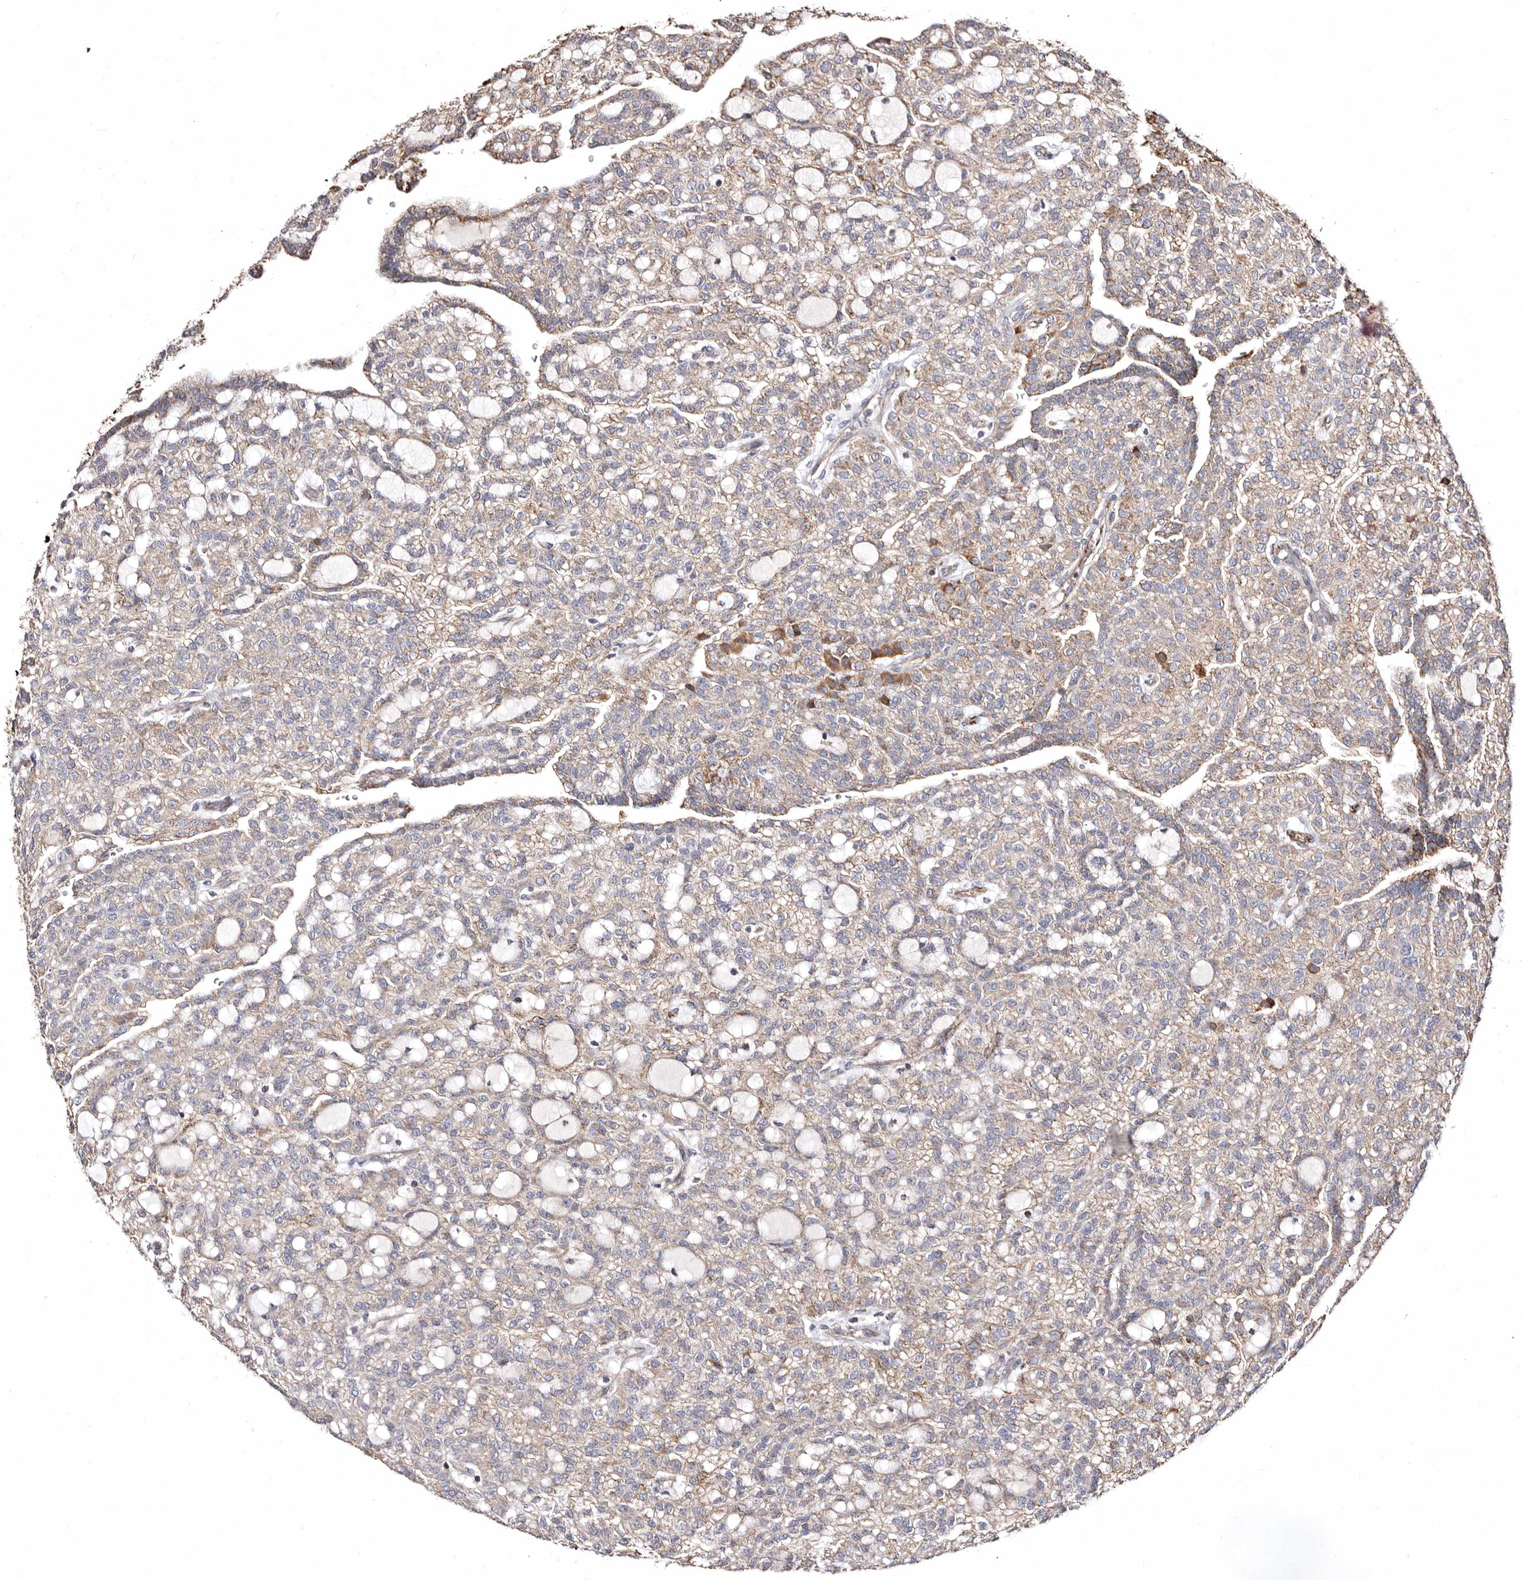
{"staining": {"intensity": "weak", "quantity": "25%-75%", "location": "cytoplasmic/membranous"}, "tissue": "renal cancer", "cell_type": "Tumor cells", "image_type": "cancer", "snomed": [{"axis": "morphology", "description": "Adenocarcinoma, NOS"}, {"axis": "topography", "description": "Kidney"}], "caption": "Protein staining demonstrates weak cytoplasmic/membranous expression in about 25%-75% of tumor cells in renal adenocarcinoma.", "gene": "LUZP1", "patient": {"sex": "male", "age": 63}}